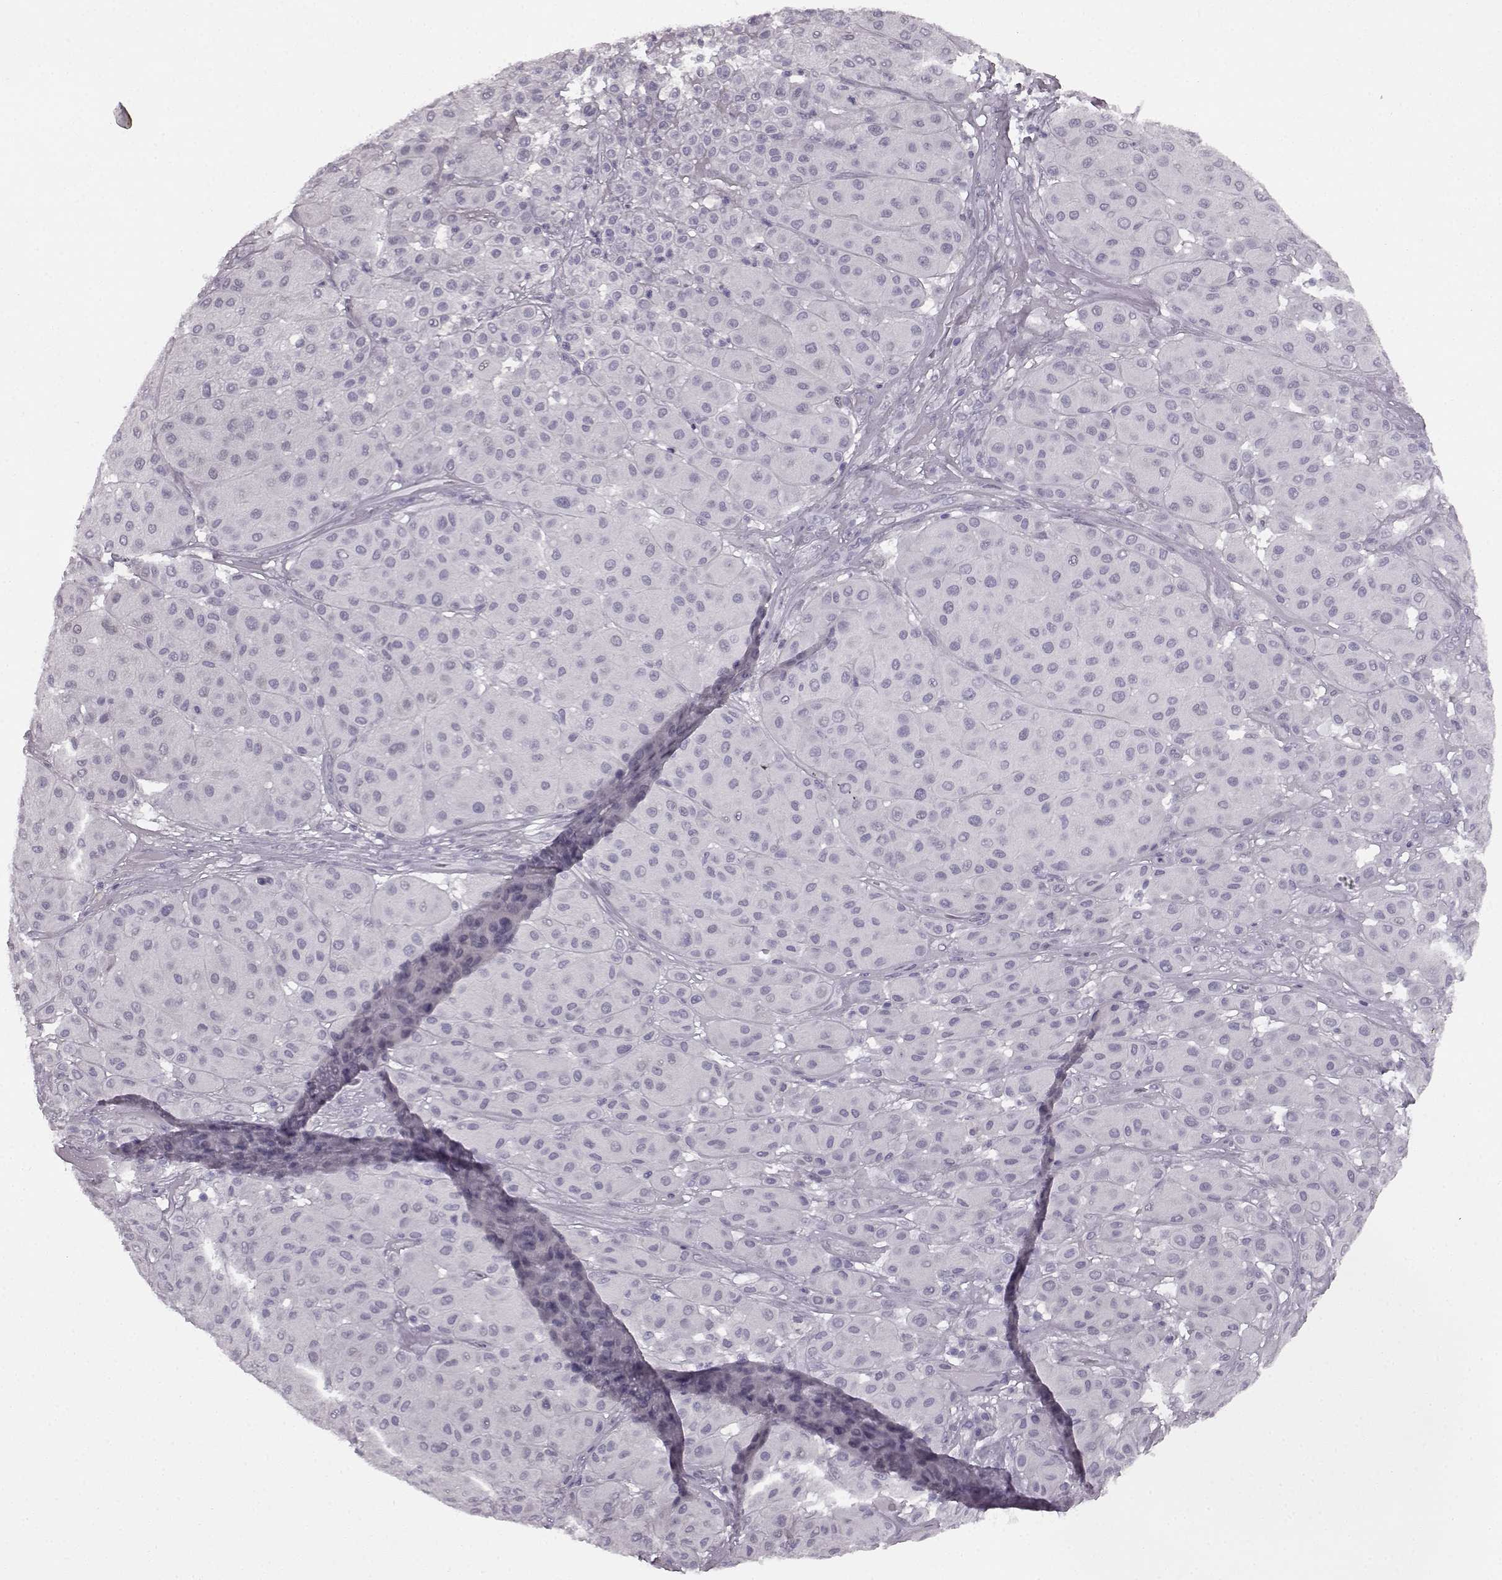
{"staining": {"intensity": "negative", "quantity": "none", "location": "none"}, "tissue": "melanoma", "cell_type": "Tumor cells", "image_type": "cancer", "snomed": [{"axis": "morphology", "description": "Malignant melanoma, Metastatic site"}, {"axis": "topography", "description": "Smooth muscle"}], "caption": "Immunohistochemistry (IHC) histopathology image of human melanoma stained for a protein (brown), which exhibits no positivity in tumor cells. (Immunohistochemistry (IHC), brightfield microscopy, high magnification).", "gene": "SEMG2", "patient": {"sex": "male", "age": 41}}